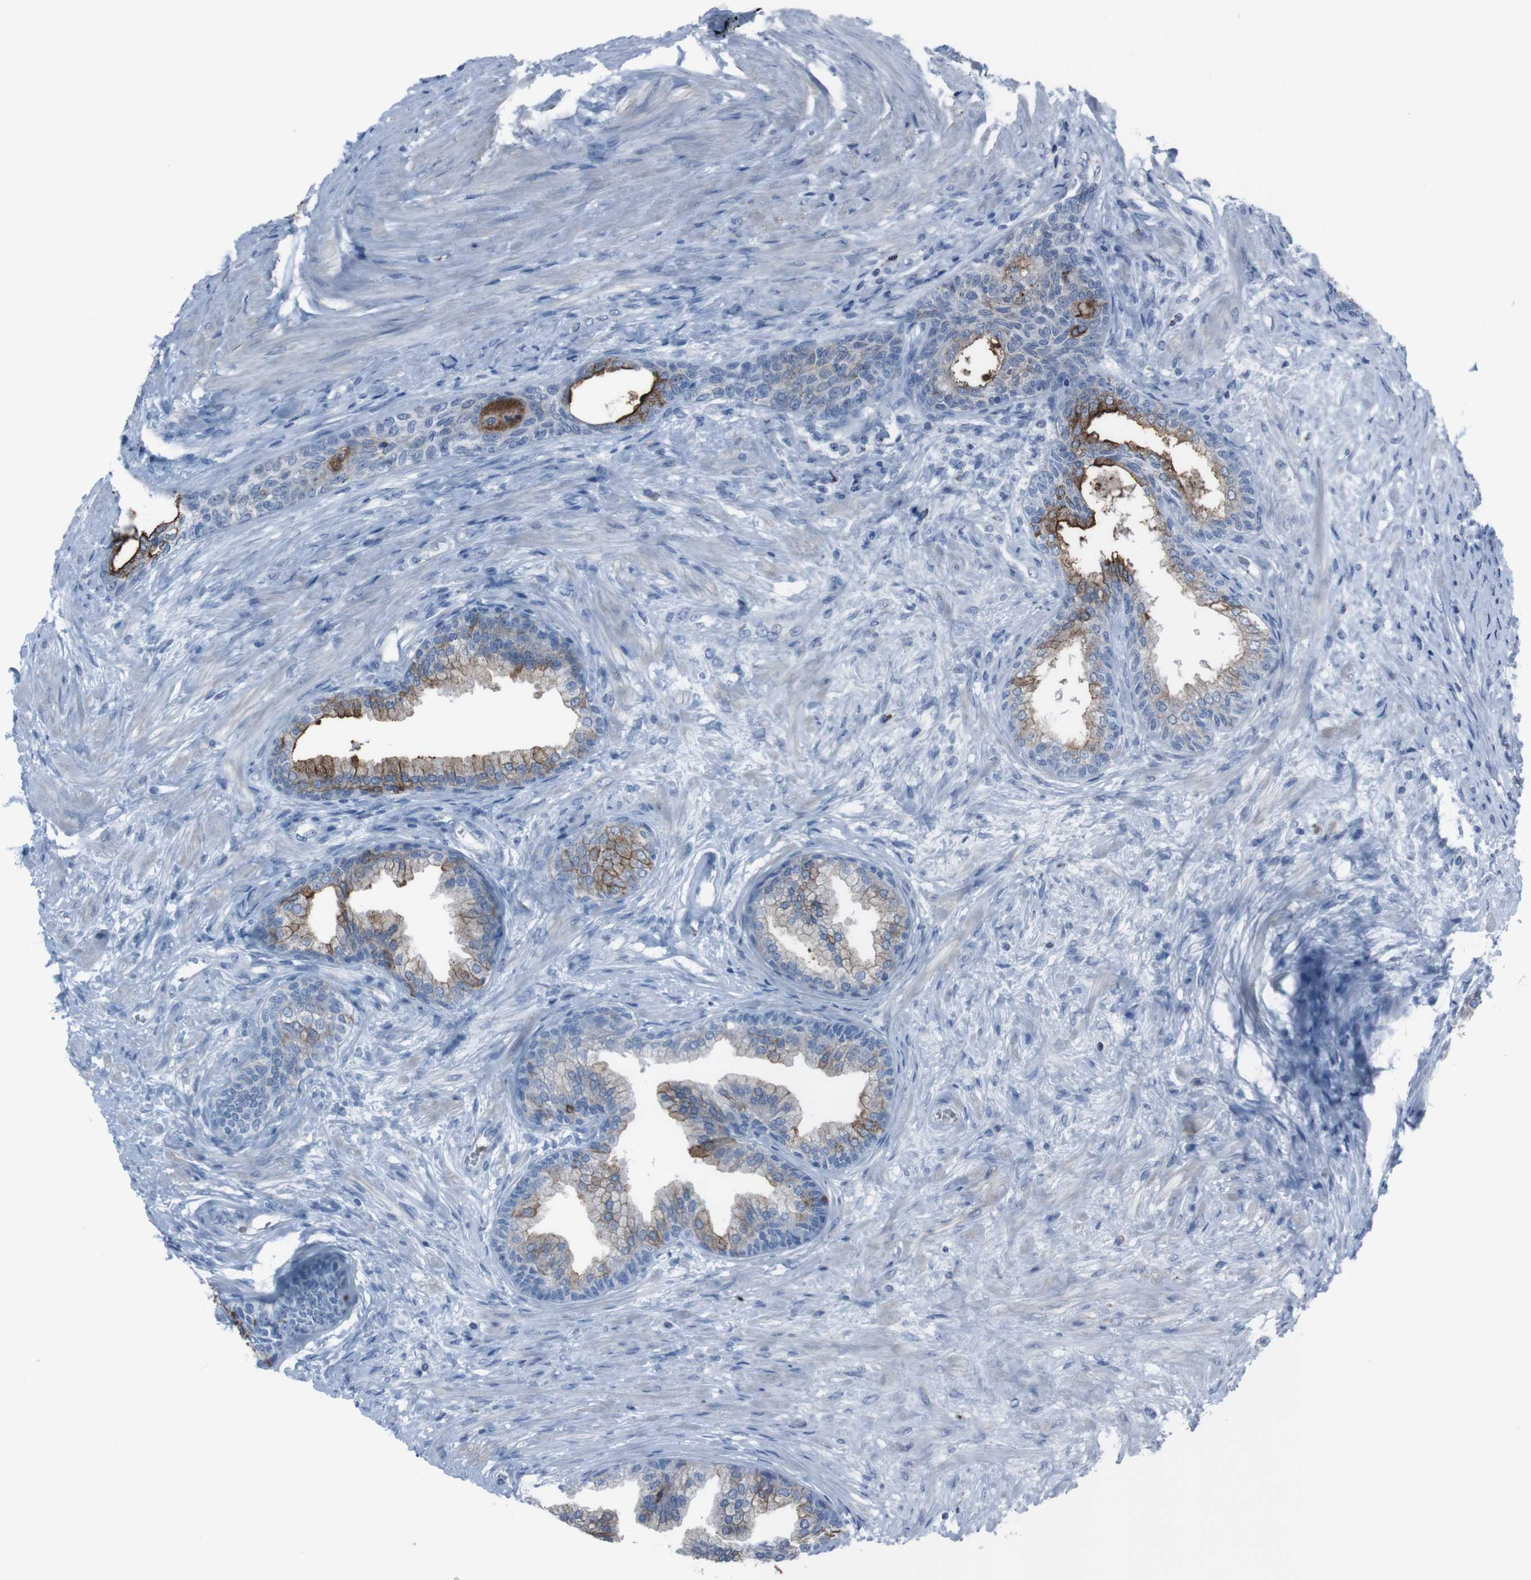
{"staining": {"intensity": "strong", "quantity": ">75%", "location": "cytoplasmic/membranous"}, "tissue": "prostate", "cell_type": "Glandular cells", "image_type": "normal", "snomed": [{"axis": "morphology", "description": "Normal tissue, NOS"}, {"axis": "topography", "description": "Prostate"}], "caption": "This image reveals unremarkable prostate stained with immunohistochemistry (IHC) to label a protein in brown. The cytoplasmic/membranous of glandular cells show strong positivity for the protein. Nuclei are counter-stained blue.", "gene": "ST6GAL1", "patient": {"sex": "male", "age": 76}}